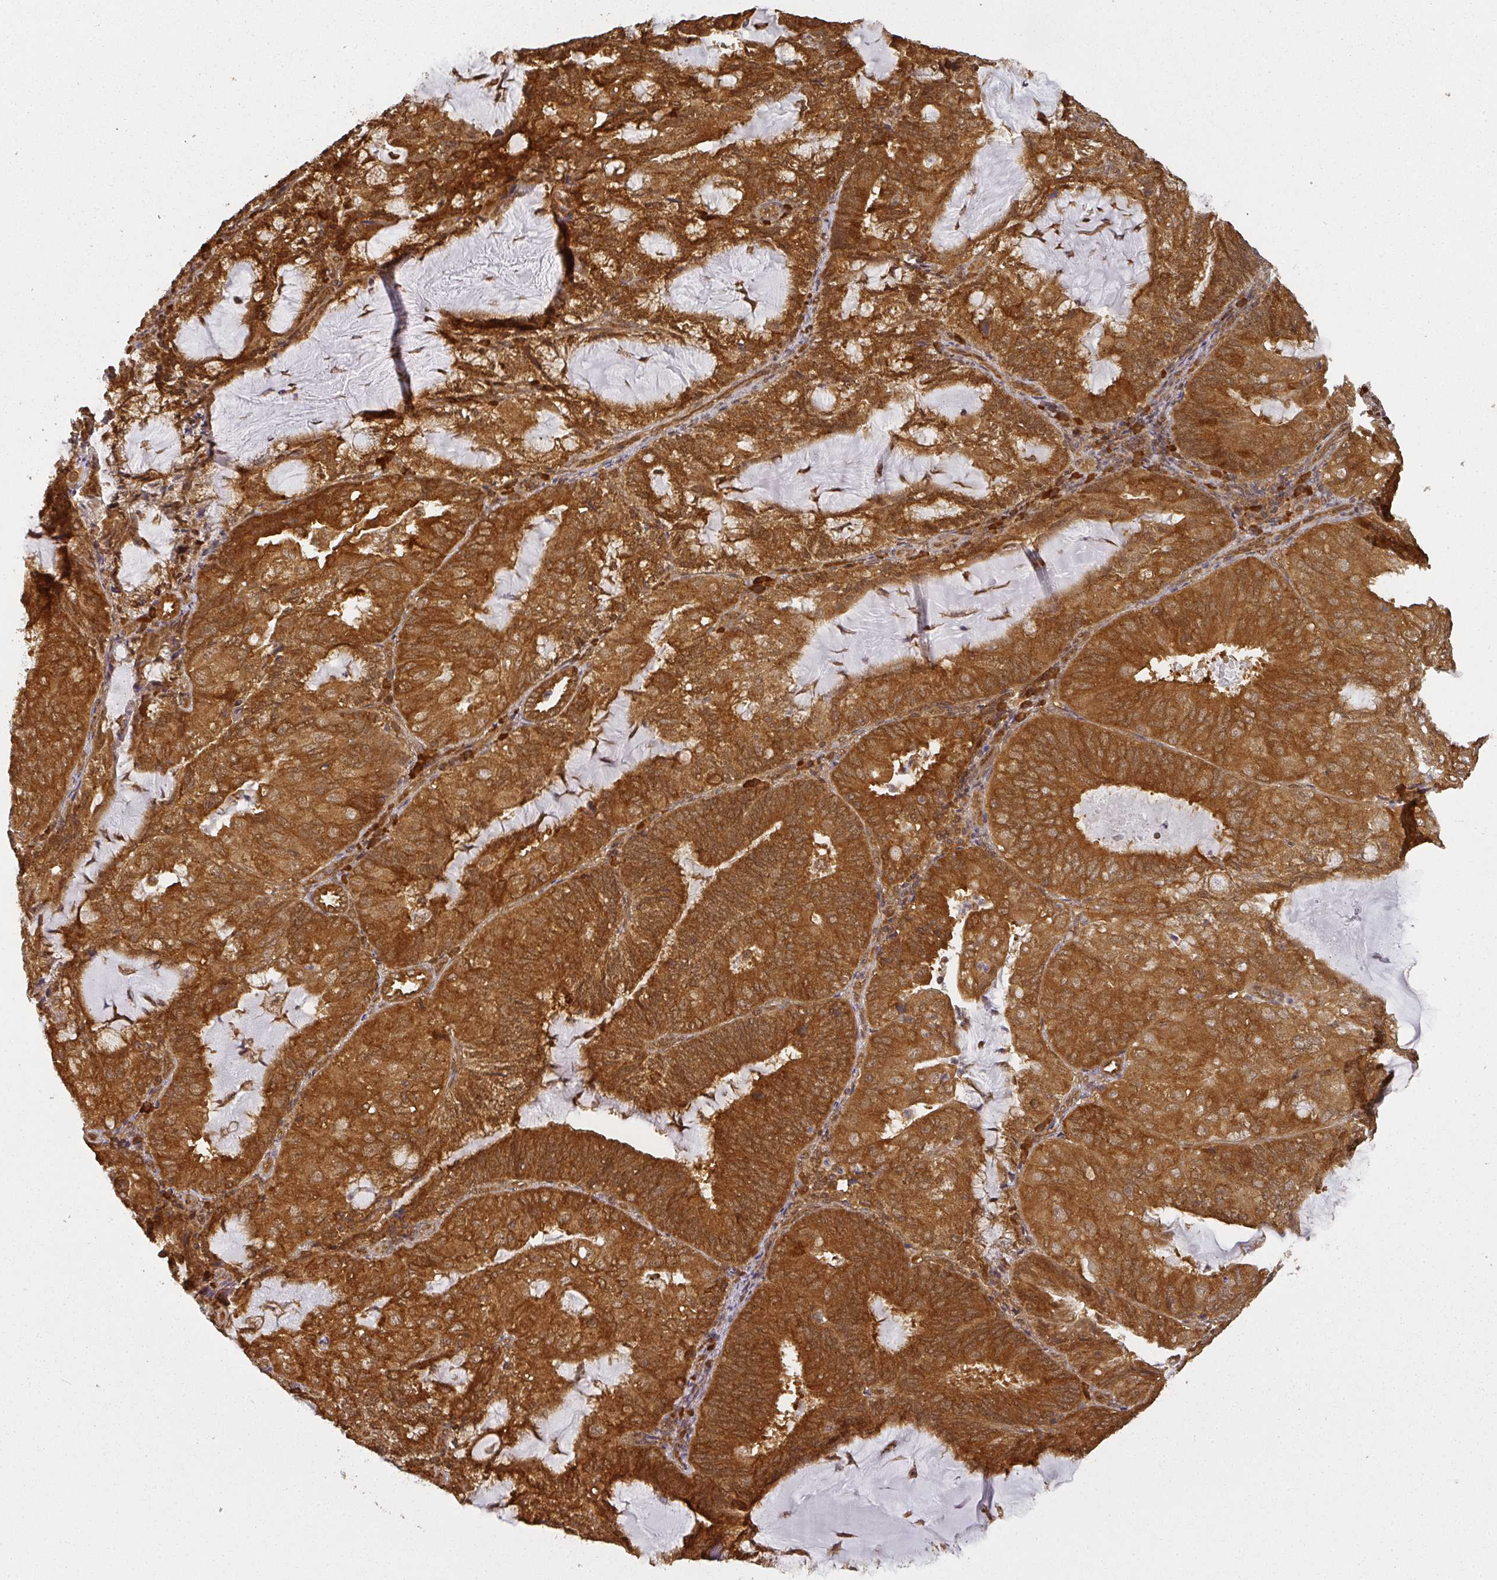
{"staining": {"intensity": "strong", "quantity": ">75%", "location": "cytoplasmic/membranous"}, "tissue": "endometrial cancer", "cell_type": "Tumor cells", "image_type": "cancer", "snomed": [{"axis": "morphology", "description": "Adenocarcinoma, NOS"}, {"axis": "topography", "description": "Endometrium"}], "caption": "A high-resolution photomicrograph shows IHC staining of endometrial cancer (adenocarcinoma), which shows strong cytoplasmic/membranous positivity in about >75% of tumor cells.", "gene": "PPP6R3", "patient": {"sex": "female", "age": 81}}